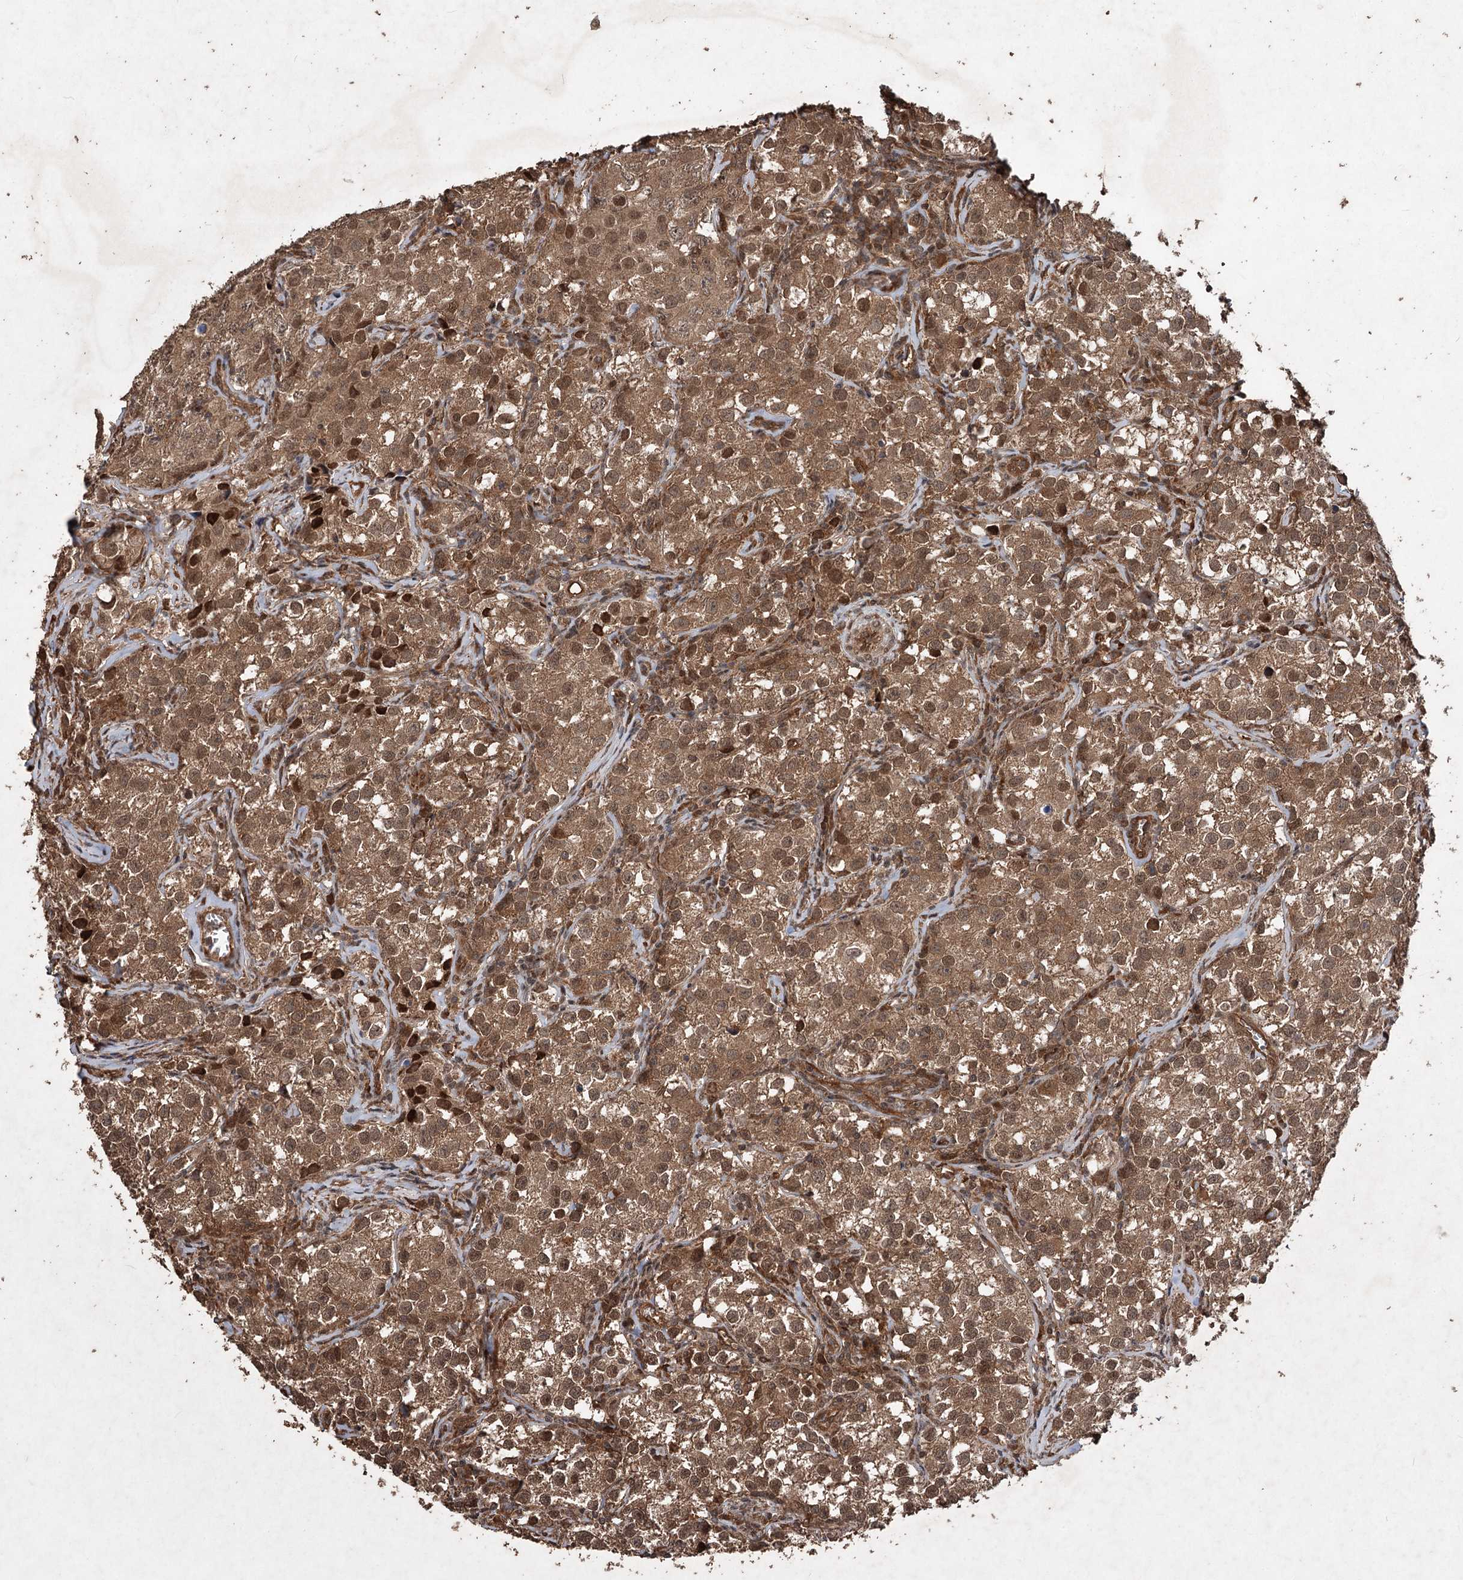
{"staining": {"intensity": "moderate", "quantity": ">75%", "location": "cytoplasmic/membranous,nuclear"}, "tissue": "testis cancer", "cell_type": "Tumor cells", "image_type": "cancer", "snomed": [{"axis": "morphology", "description": "Seminoma, NOS"}, {"axis": "morphology", "description": "Carcinoma, Embryonal, NOS"}, {"axis": "topography", "description": "Testis"}], "caption": "A brown stain labels moderate cytoplasmic/membranous and nuclear staining of a protein in testis cancer (seminoma) tumor cells.", "gene": "FBXO7", "patient": {"sex": "male", "age": 43}}